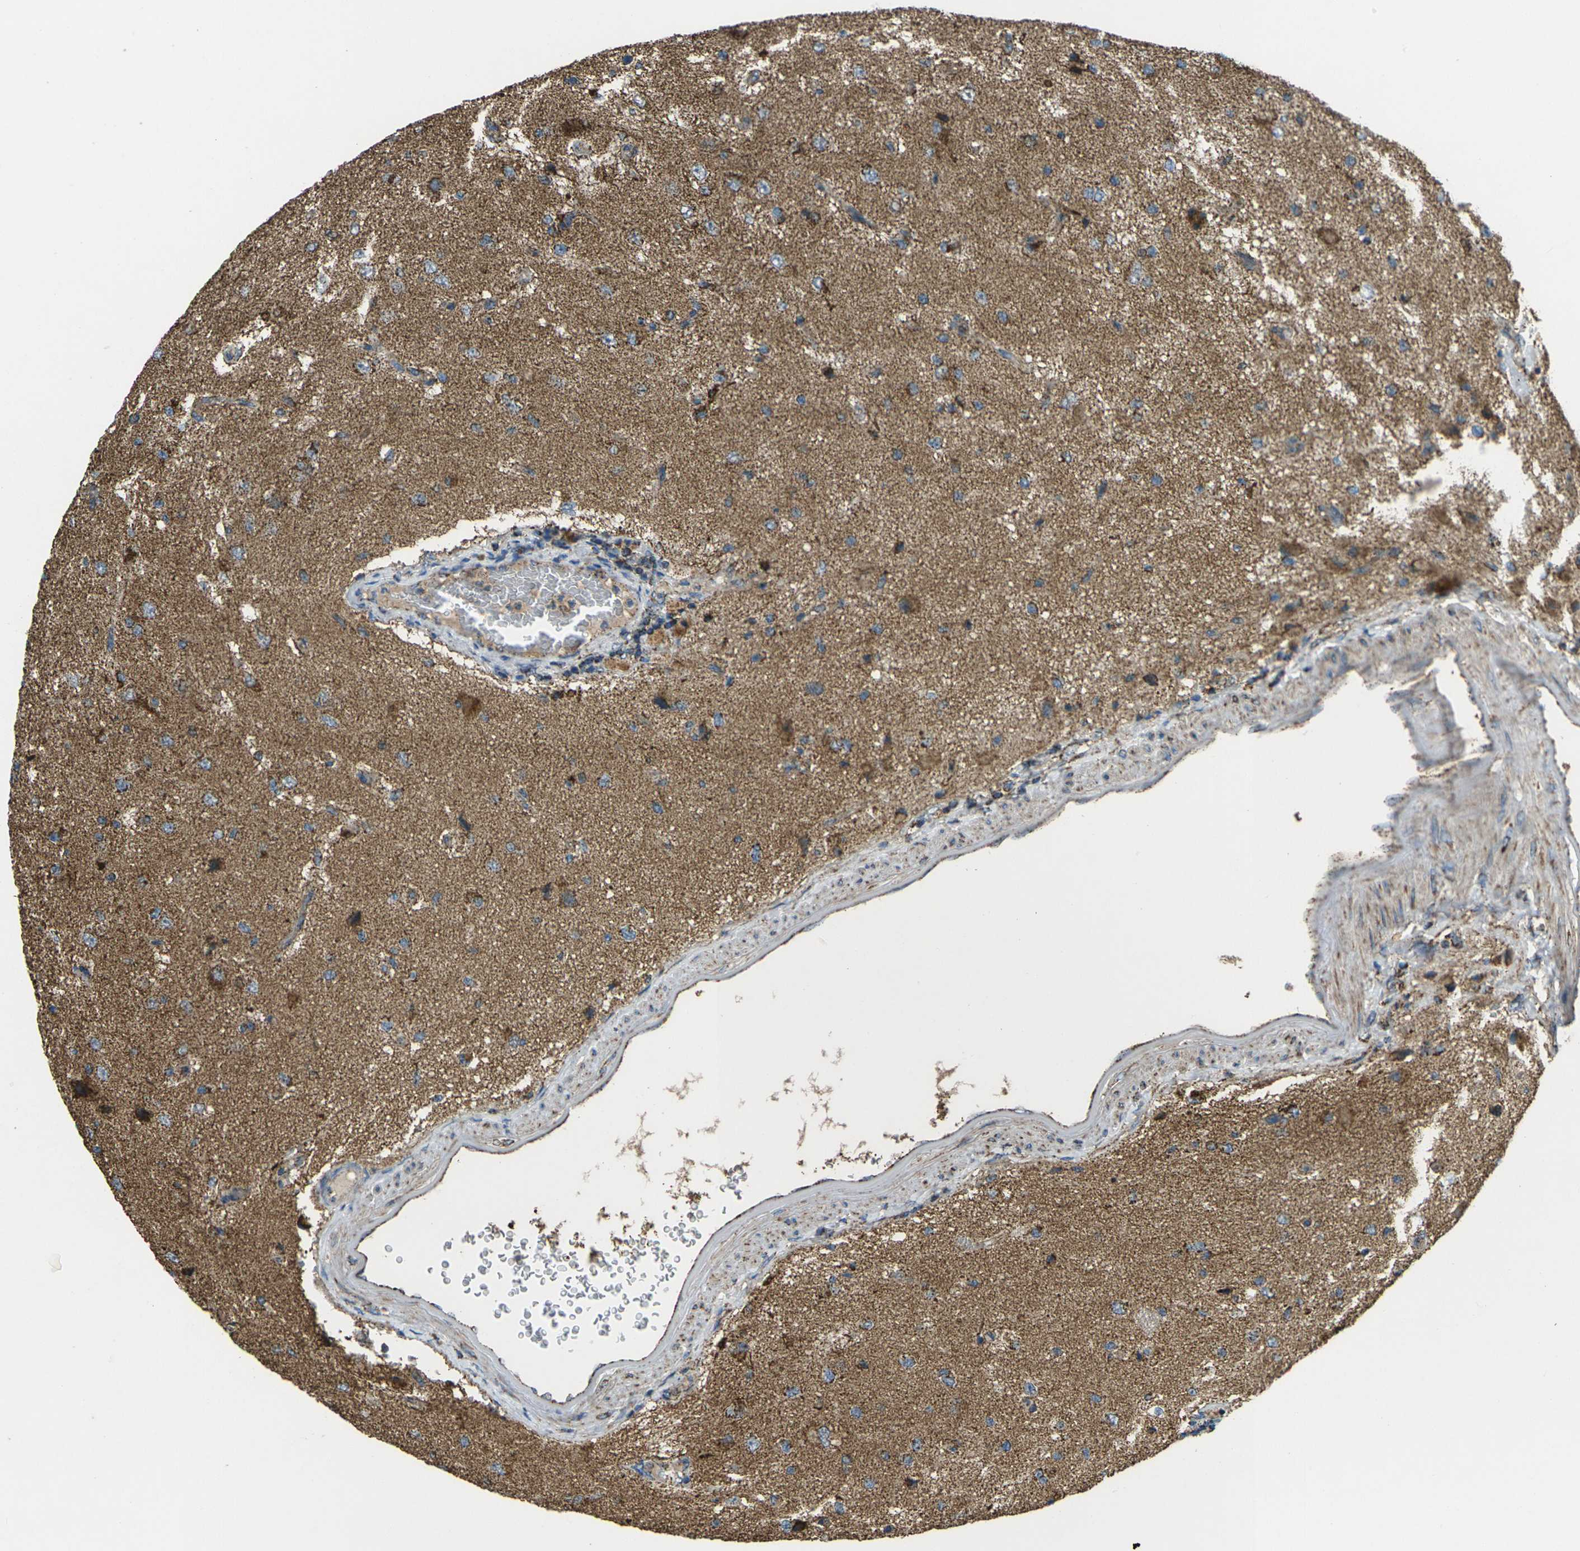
{"staining": {"intensity": "moderate", "quantity": "25%-75%", "location": "cytoplasmic/membranous"}, "tissue": "glioma", "cell_type": "Tumor cells", "image_type": "cancer", "snomed": [{"axis": "morphology", "description": "Glioma, malignant, High grade"}, {"axis": "topography", "description": "pancreas cauda"}], "caption": "High-grade glioma (malignant) tissue reveals moderate cytoplasmic/membranous positivity in about 25%-75% of tumor cells", "gene": "KLHL5", "patient": {"sex": "male", "age": 60}}